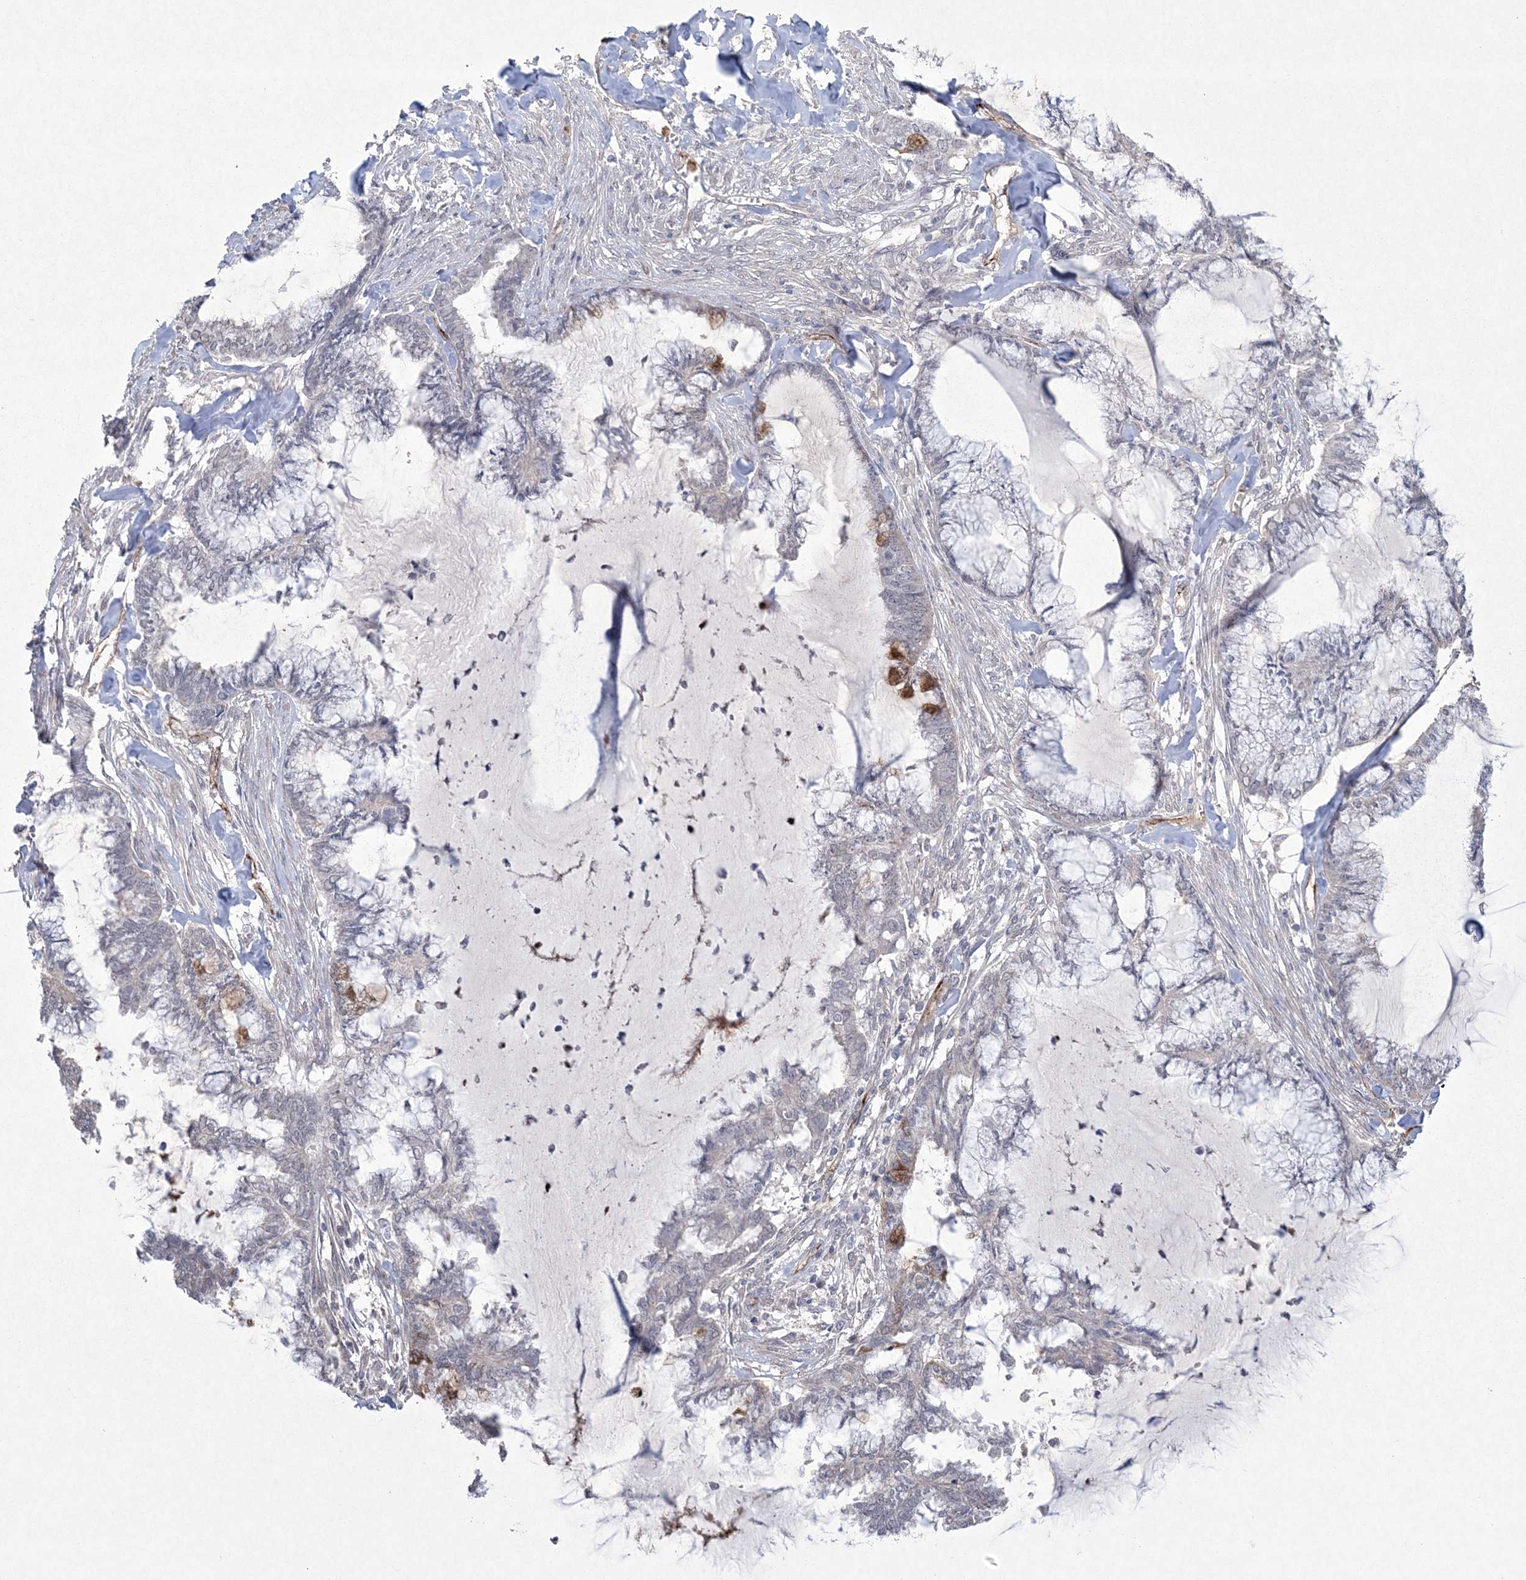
{"staining": {"intensity": "moderate", "quantity": "<25%", "location": "cytoplasmic/membranous"}, "tissue": "endometrial cancer", "cell_type": "Tumor cells", "image_type": "cancer", "snomed": [{"axis": "morphology", "description": "Adenocarcinoma, NOS"}, {"axis": "topography", "description": "Endometrium"}], "caption": "This image reveals immunohistochemistry staining of human adenocarcinoma (endometrial), with low moderate cytoplasmic/membranous expression in approximately <25% of tumor cells.", "gene": "DPCD", "patient": {"sex": "female", "age": 86}}